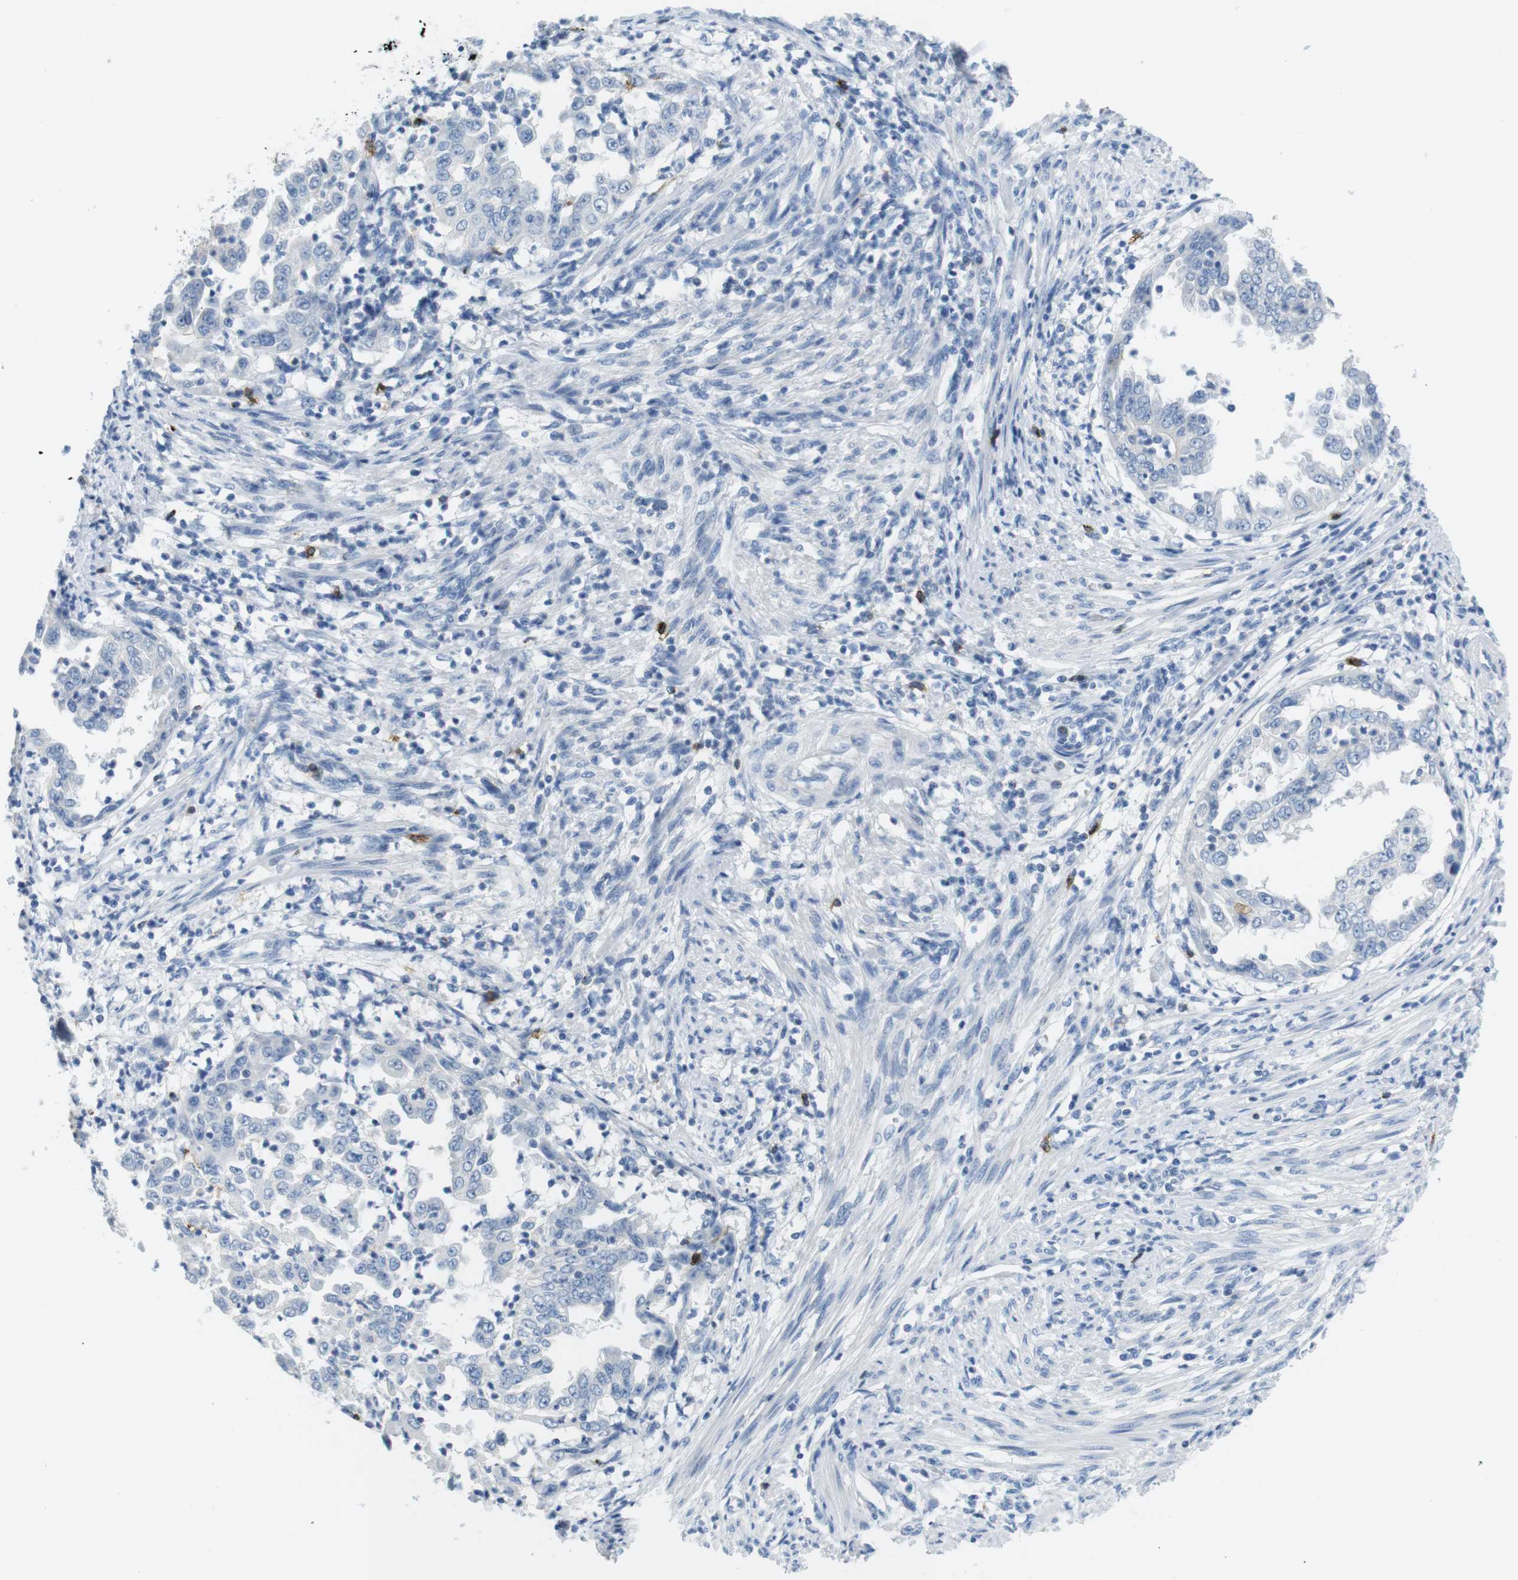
{"staining": {"intensity": "negative", "quantity": "none", "location": "none"}, "tissue": "endometrial cancer", "cell_type": "Tumor cells", "image_type": "cancer", "snomed": [{"axis": "morphology", "description": "Adenocarcinoma, NOS"}, {"axis": "topography", "description": "Endometrium"}], "caption": "An image of human endometrial cancer (adenocarcinoma) is negative for staining in tumor cells. The staining is performed using DAB brown chromogen with nuclei counter-stained in using hematoxylin.", "gene": "TNFRSF4", "patient": {"sex": "female", "age": 85}}